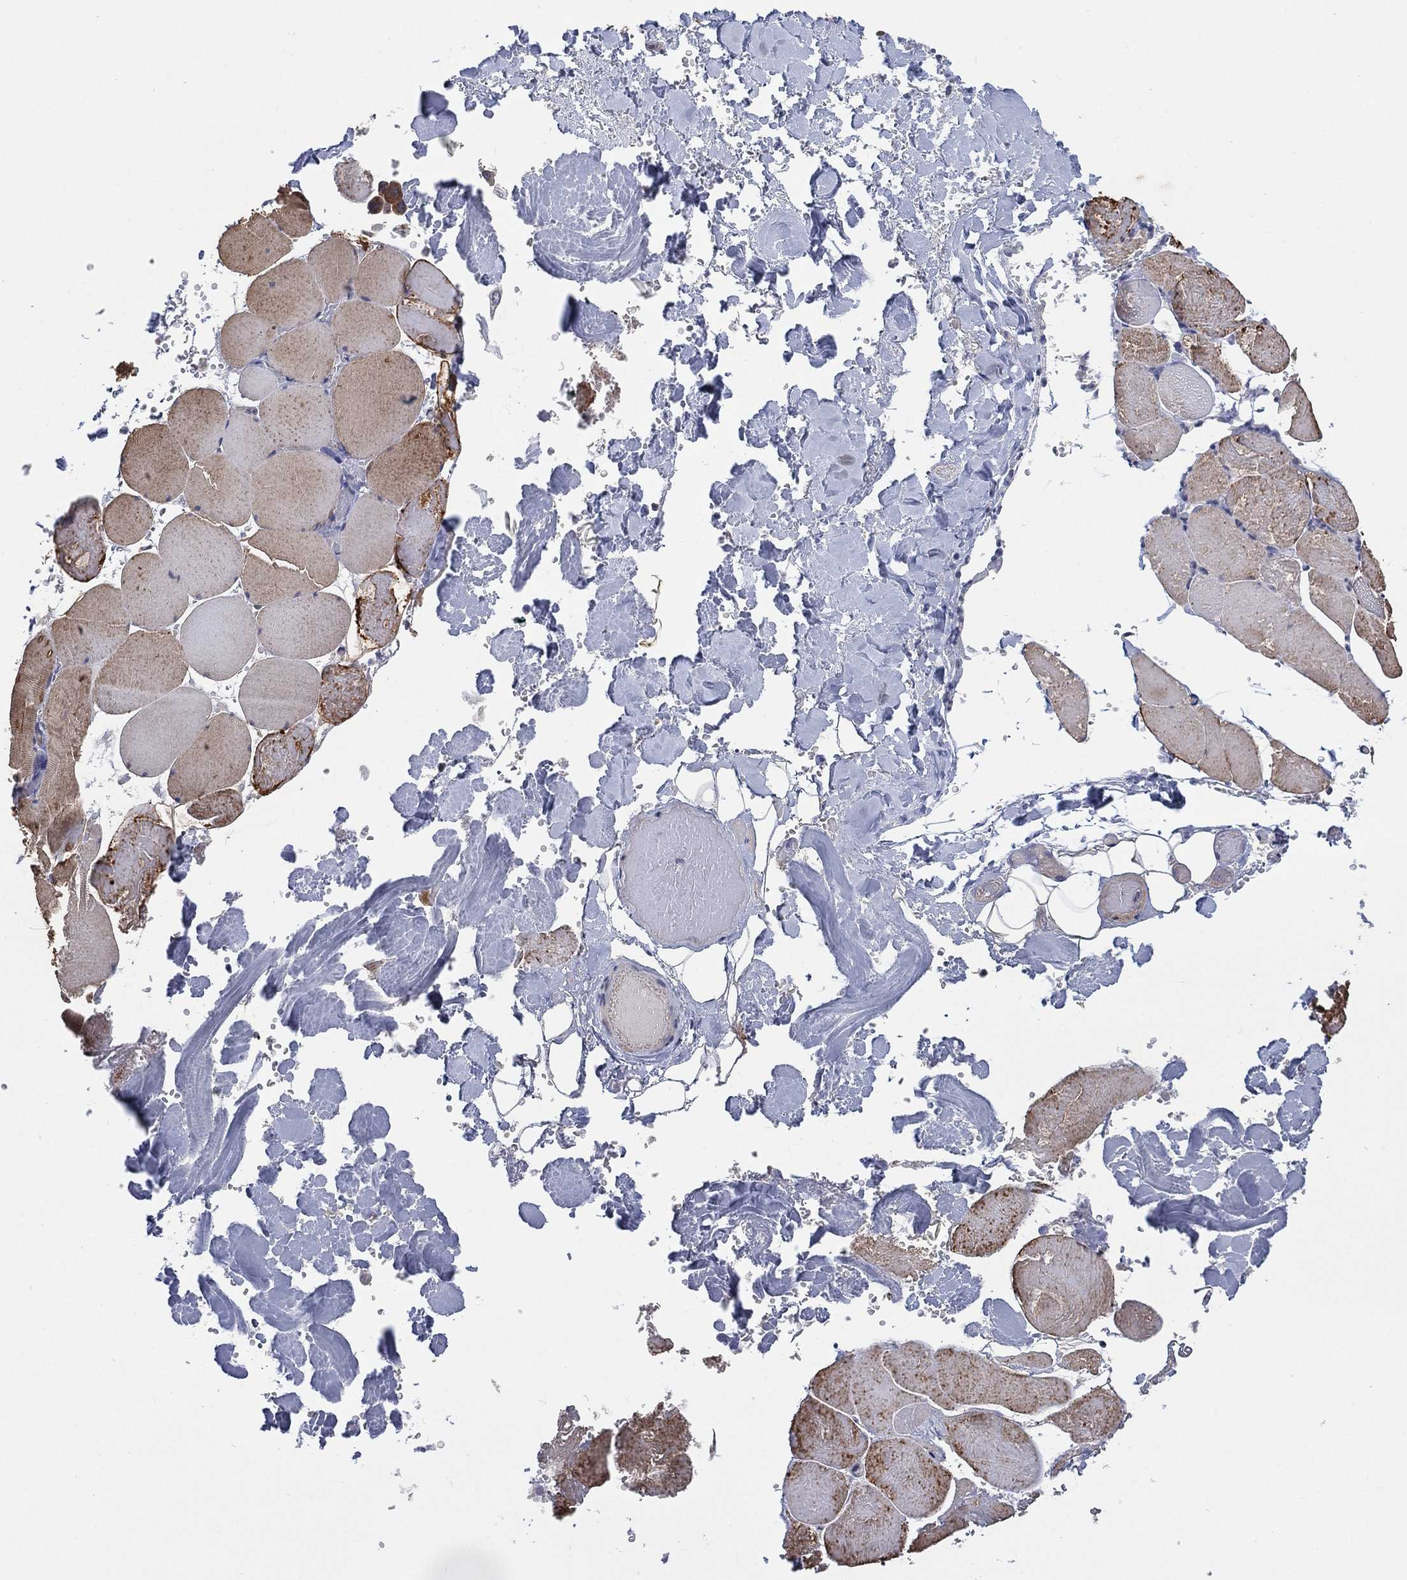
{"staining": {"intensity": "weak", "quantity": "<25%", "location": "cytoplasmic/membranous"}, "tissue": "skeletal muscle", "cell_type": "Myocytes", "image_type": "normal", "snomed": [{"axis": "morphology", "description": "Normal tissue, NOS"}, {"axis": "morphology", "description": "Malignant melanoma, Metastatic site"}, {"axis": "topography", "description": "Skeletal muscle"}], "caption": "Immunohistochemistry of benign skeletal muscle demonstrates no positivity in myocytes. (DAB (3,3'-diaminobenzidine) IHC, high magnification).", "gene": "SELENOO", "patient": {"sex": "male", "age": 50}}